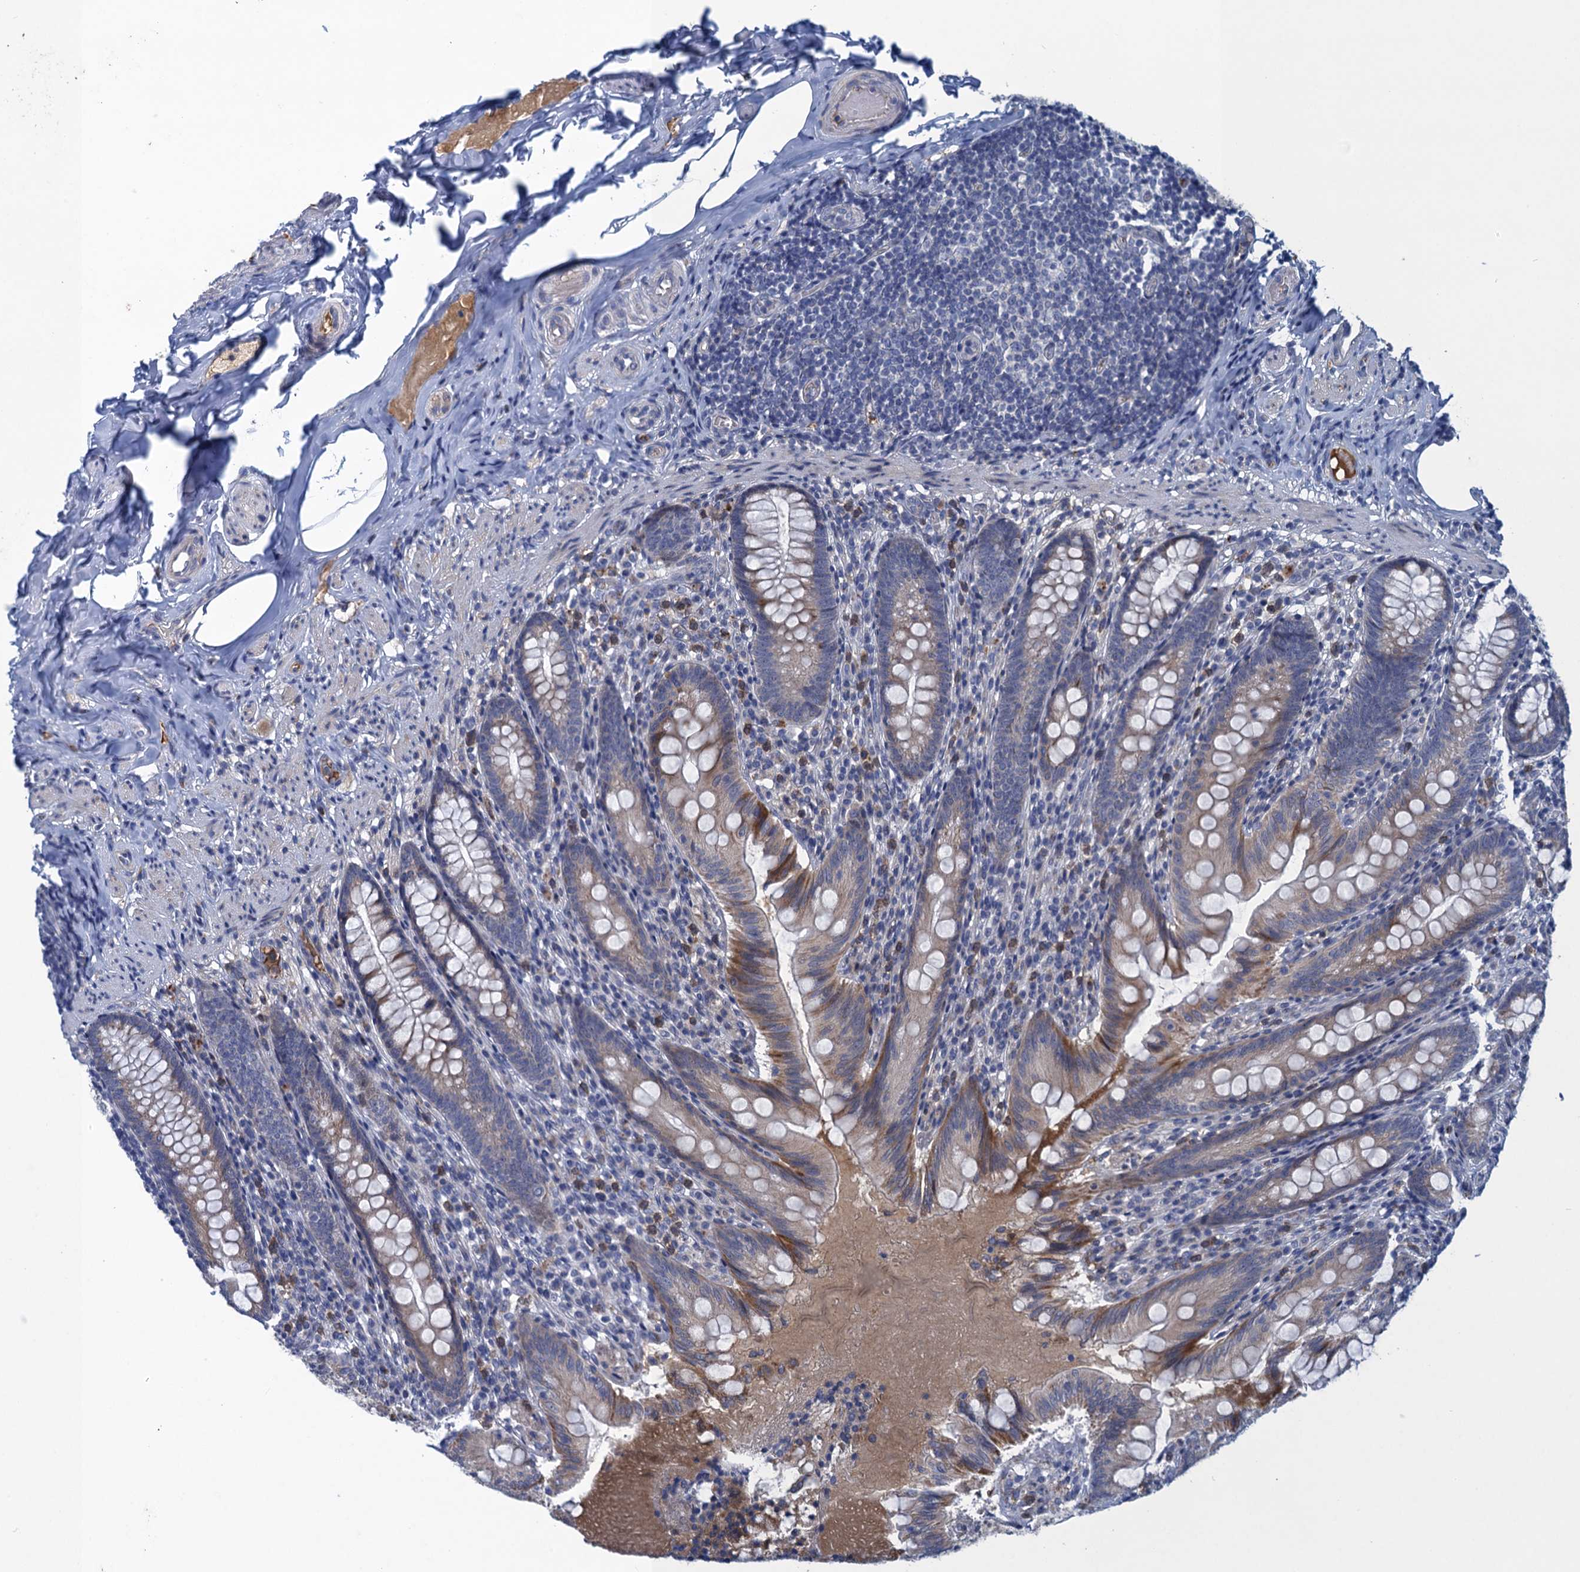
{"staining": {"intensity": "moderate", "quantity": "<25%", "location": "cytoplasmic/membranous"}, "tissue": "appendix", "cell_type": "Glandular cells", "image_type": "normal", "snomed": [{"axis": "morphology", "description": "Normal tissue, NOS"}, {"axis": "topography", "description": "Appendix"}], "caption": "Human appendix stained with a protein marker reveals moderate staining in glandular cells.", "gene": "SCEL", "patient": {"sex": "male", "age": 55}}